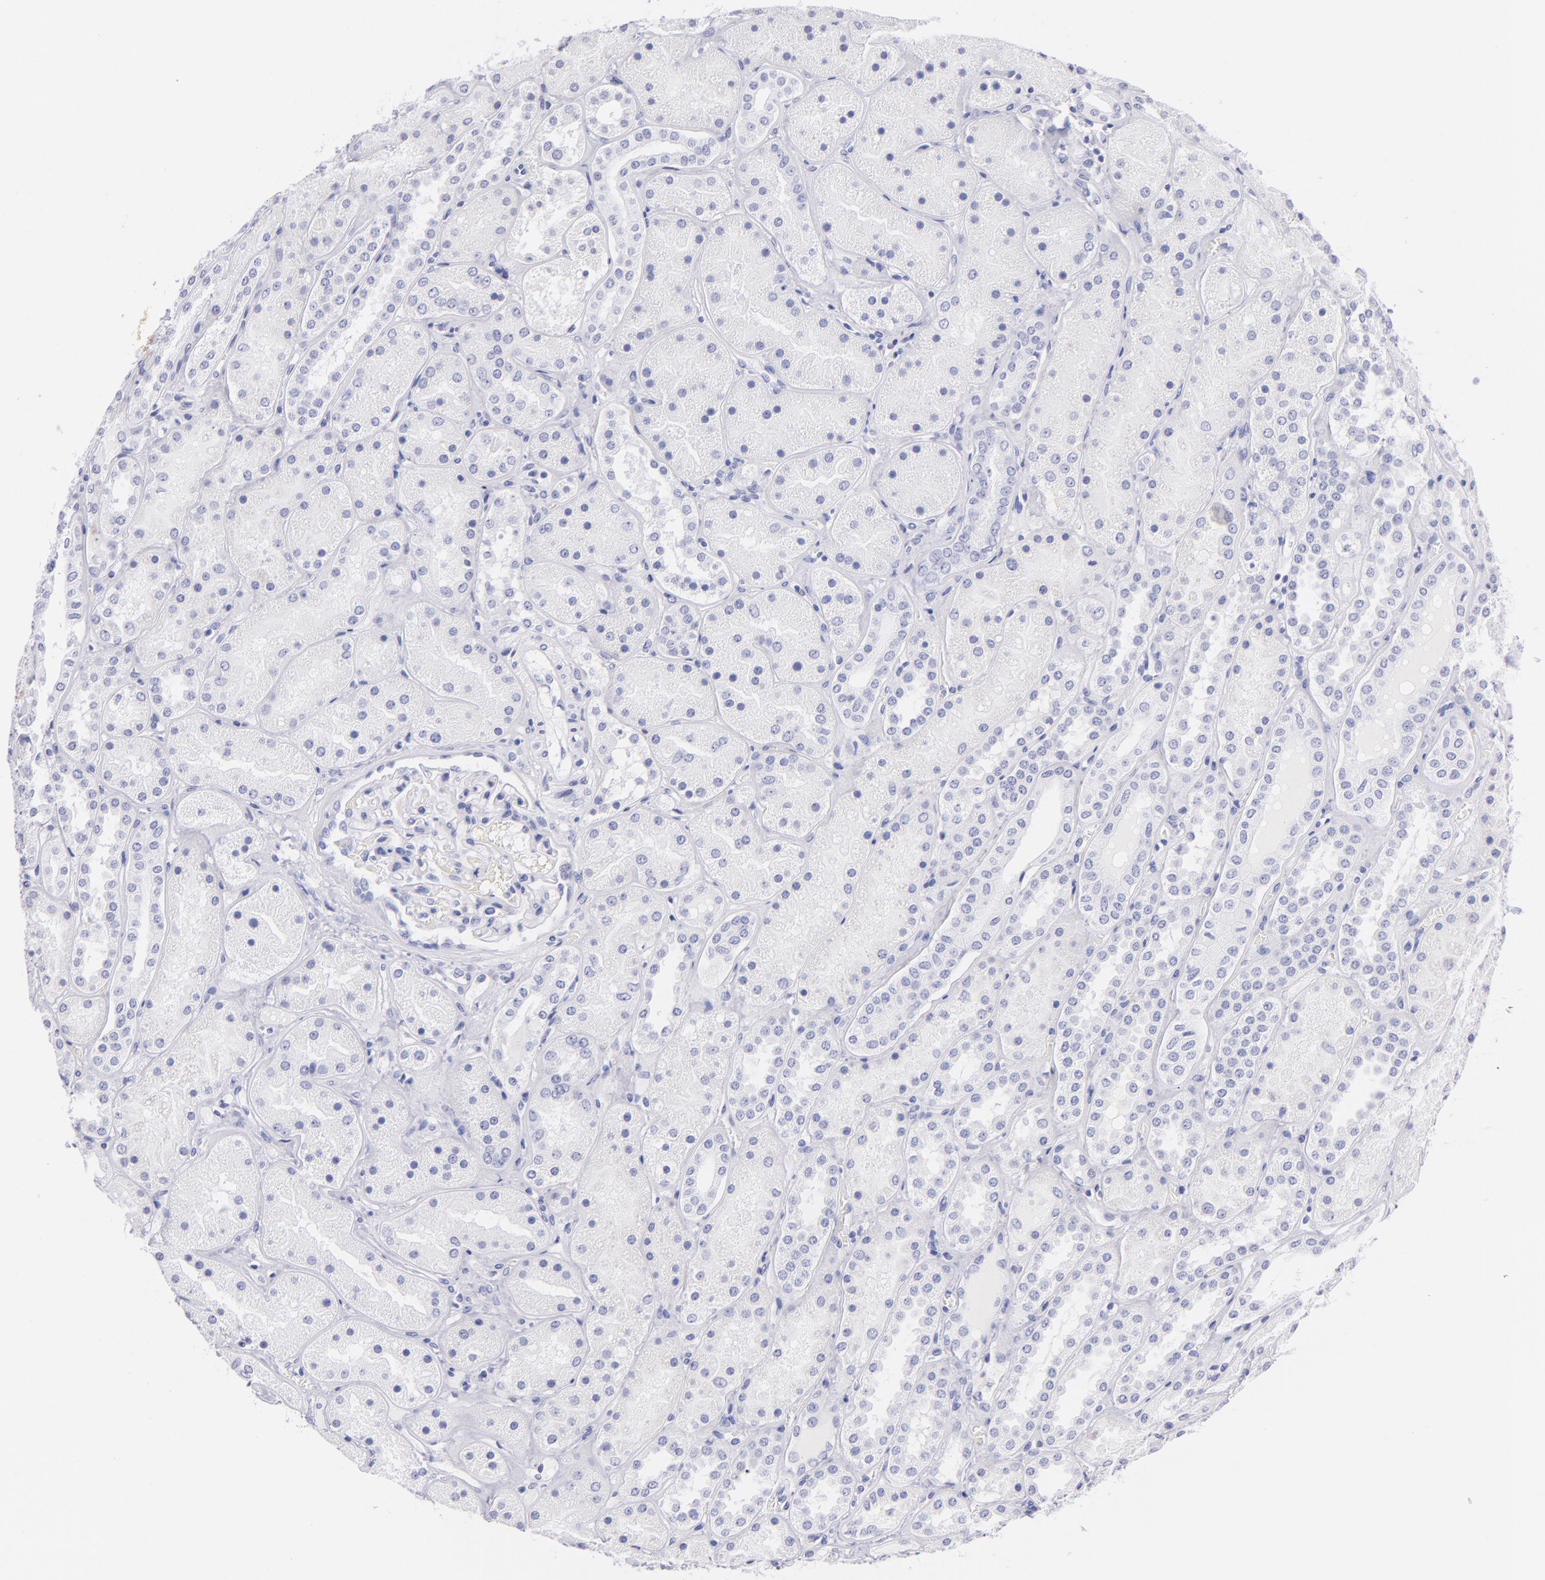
{"staining": {"intensity": "negative", "quantity": "none", "location": "none"}, "tissue": "kidney", "cell_type": "Cells in glomeruli", "image_type": "normal", "snomed": [{"axis": "morphology", "description": "Normal tissue, NOS"}, {"axis": "topography", "description": "Kidney"}], "caption": "DAB (3,3'-diaminobenzidine) immunohistochemical staining of normal human kidney exhibits no significant expression in cells in glomeruli.", "gene": "PRPH", "patient": {"sex": "male", "age": 28}}